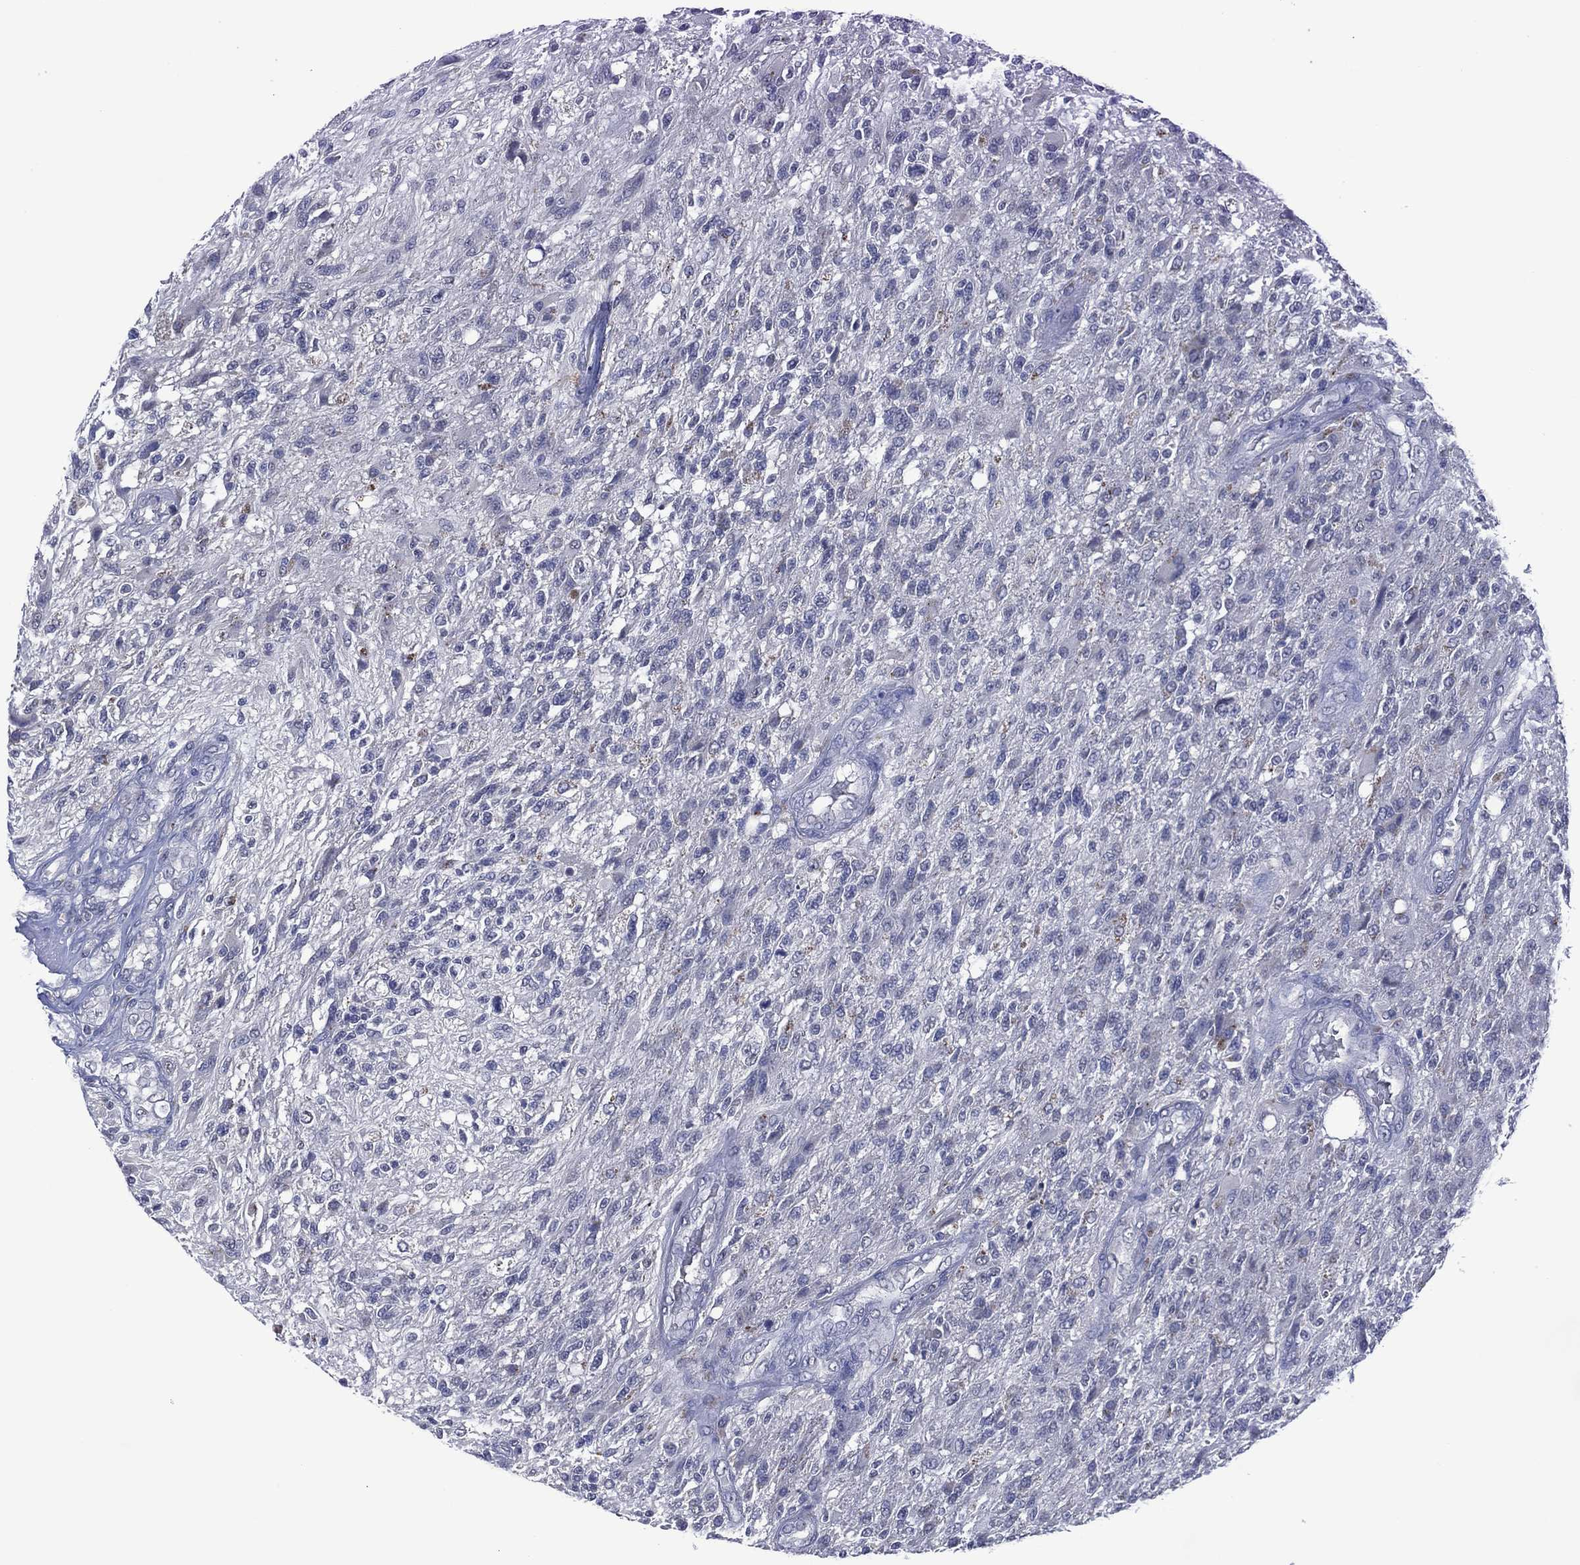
{"staining": {"intensity": "negative", "quantity": "none", "location": "none"}, "tissue": "glioma", "cell_type": "Tumor cells", "image_type": "cancer", "snomed": [{"axis": "morphology", "description": "Glioma, malignant, High grade"}, {"axis": "topography", "description": "Brain"}], "caption": "IHC image of glioma stained for a protein (brown), which demonstrates no staining in tumor cells. The staining is performed using DAB (3,3'-diaminobenzidine) brown chromogen with nuclei counter-stained in using hematoxylin.", "gene": "ASB10", "patient": {"sex": "male", "age": 56}}